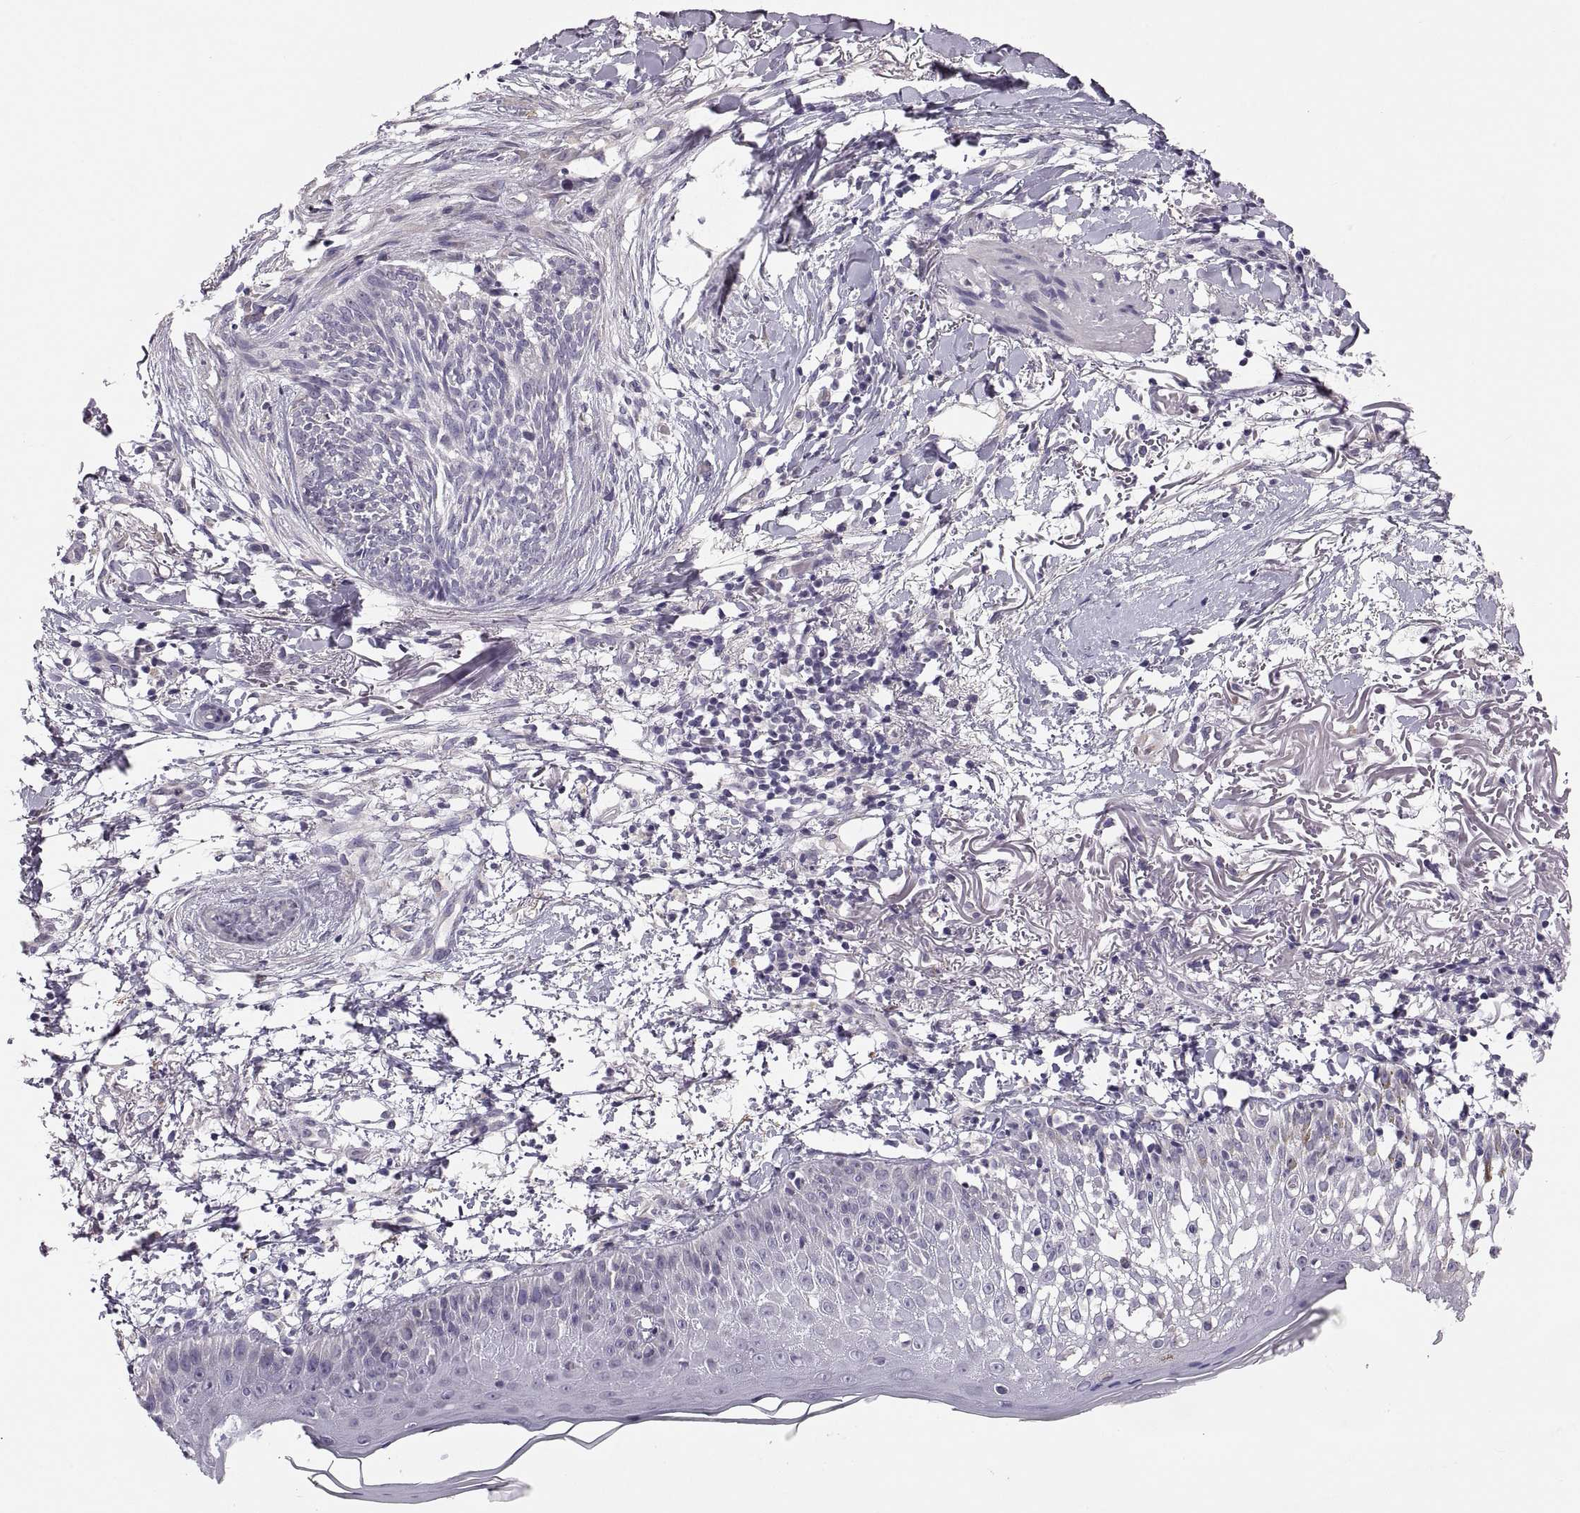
{"staining": {"intensity": "negative", "quantity": "none", "location": "none"}, "tissue": "skin cancer", "cell_type": "Tumor cells", "image_type": "cancer", "snomed": [{"axis": "morphology", "description": "Normal tissue, NOS"}, {"axis": "morphology", "description": "Basal cell carcinoma"}, {"axis": "topography", "description": "Skin"}], "caption": "The micrograph demonstrates no staining of tumor cells in basal cell carcinoma (skin). (Stains: DAB immunohistochemistry with hematoxylin counter stain, Microscopy: brightfield microscopy at high magnification).", "gene": "ADH6", "patient": {"sex": "male", "age": 84}}